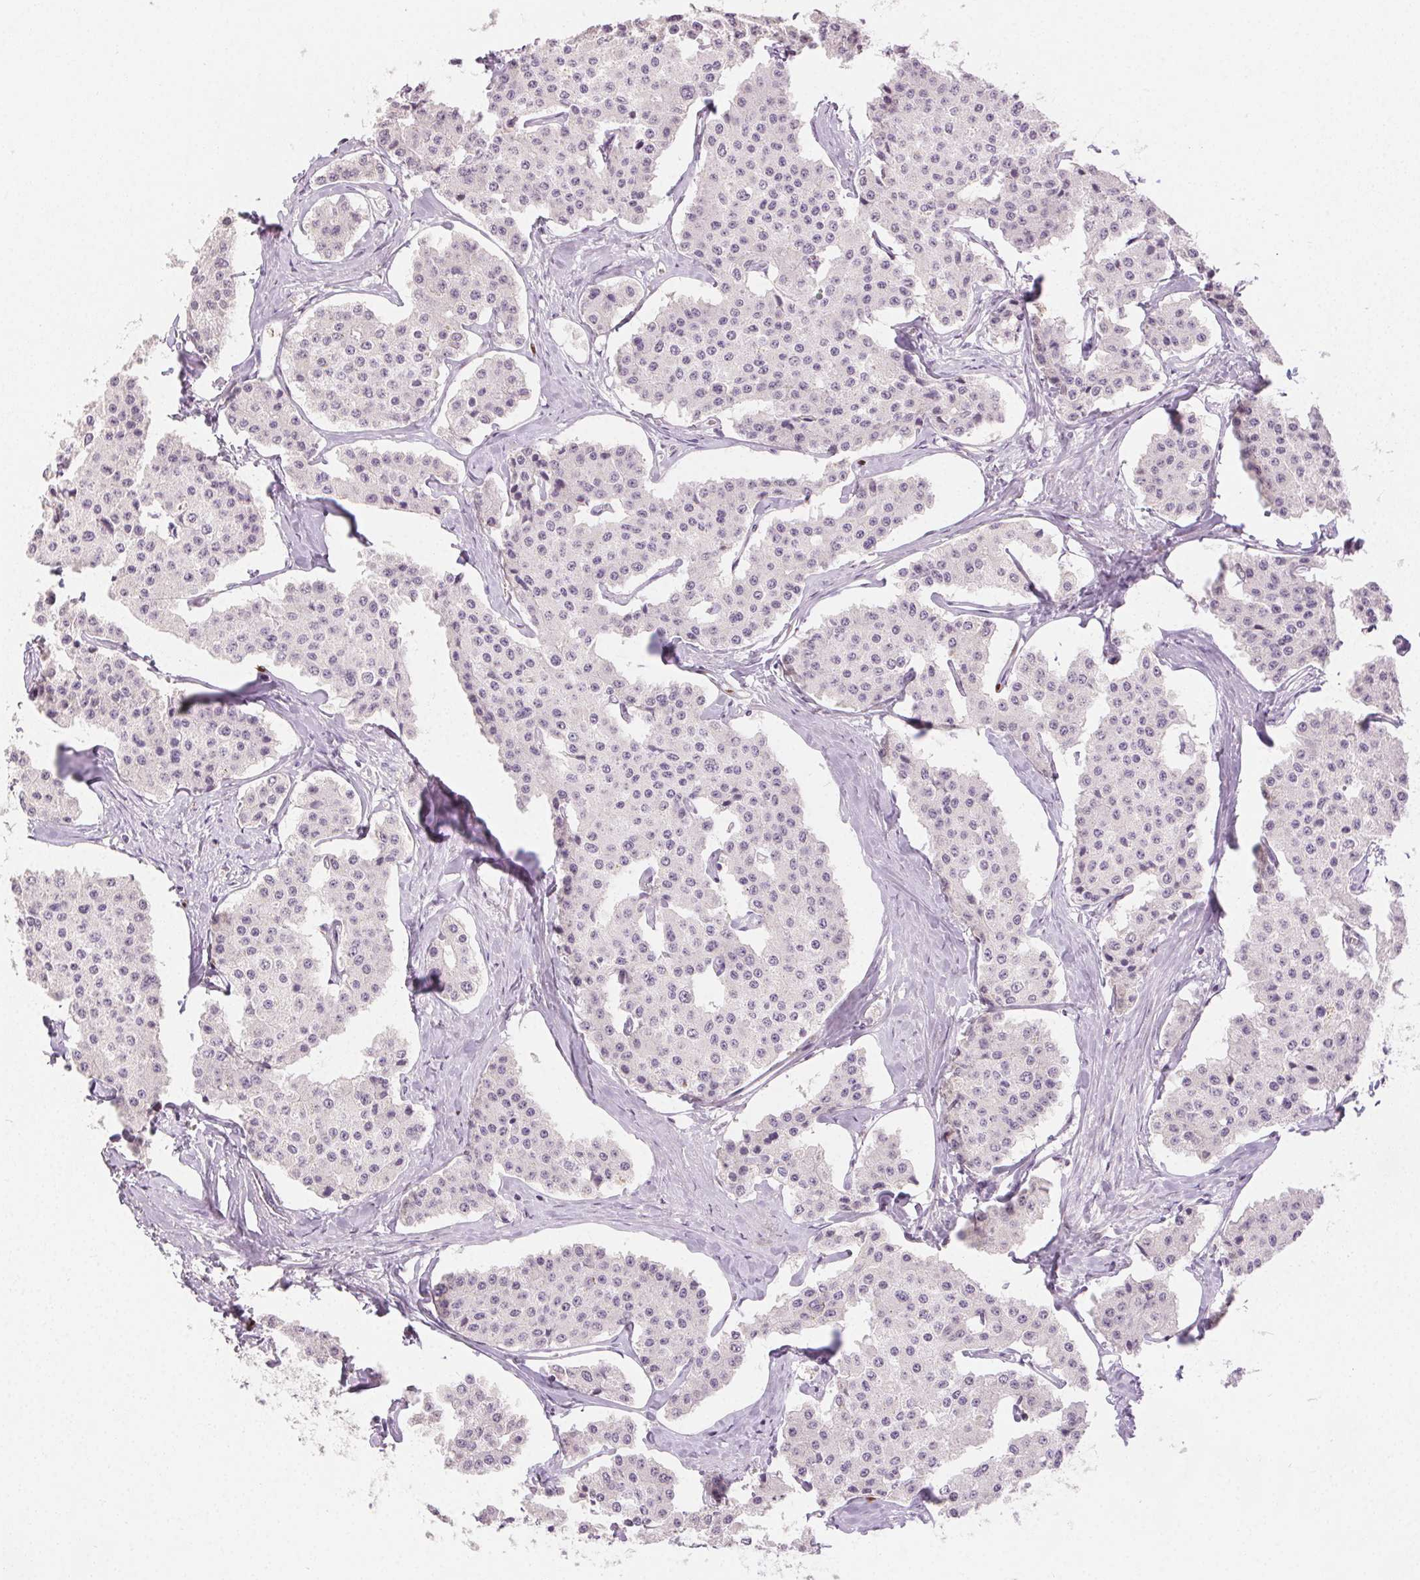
{"staining": {"intensity": "negative", "quantity": "none", "location": "none"}, "tissue": "carcinoid", "cell_type": "Tumor cells", "image_type": "cancer", "snomed": [{"axis": "morphology", "description": "Carcinoid, malignant, NOS"}, {"axis": "topography", "description": "Small intestine"}], "caption": "Malignant carcinoid was stained to show a protein in brown. There is no significant positivity in tumor cells.", "gene": "ANLN", "patient": {"sex": "female", "age": 65}}